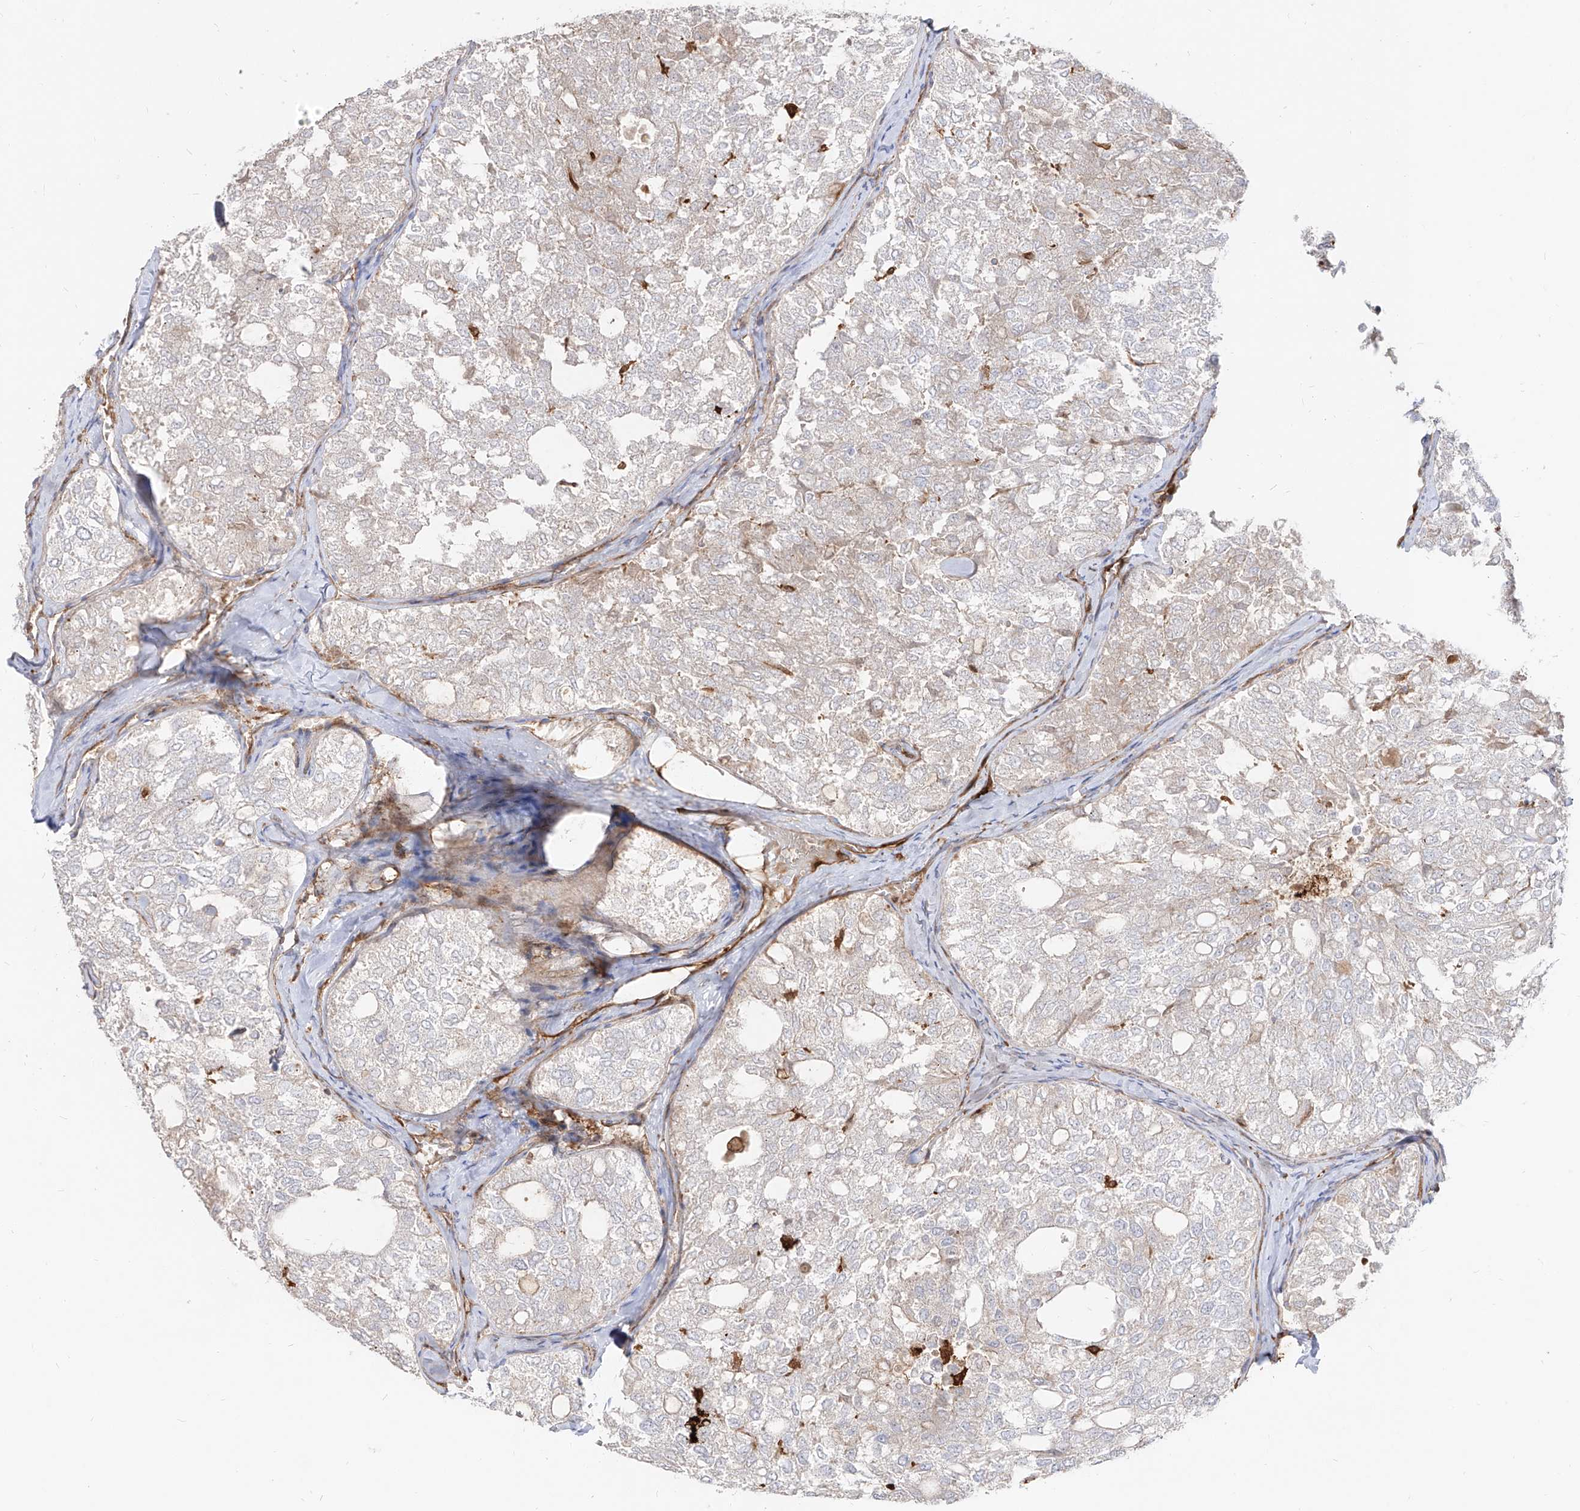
{"staining": {"intensity": "negative", "quantity": "none", "location": "none"}, "tissue": "thyroid cancer", "cell_type": "Tumor cells", "image_type": "cancer", "snomed": [{"axis": "morphology", "description": "Follicular adenoma carcinoma, NOS"}, {"axis": "topography", "description": "Thyroid gland"}], "caption": "This micrograph is of follicular adenoma carcinoma (thyroid) stained with immunohistochemistry (IHC) to label a protein in brown with the nuclei are counter-stained blue. There is no expression in tumor cells.", "gene": "KYNU", "patient": {"sex": "male", "age": 75}}